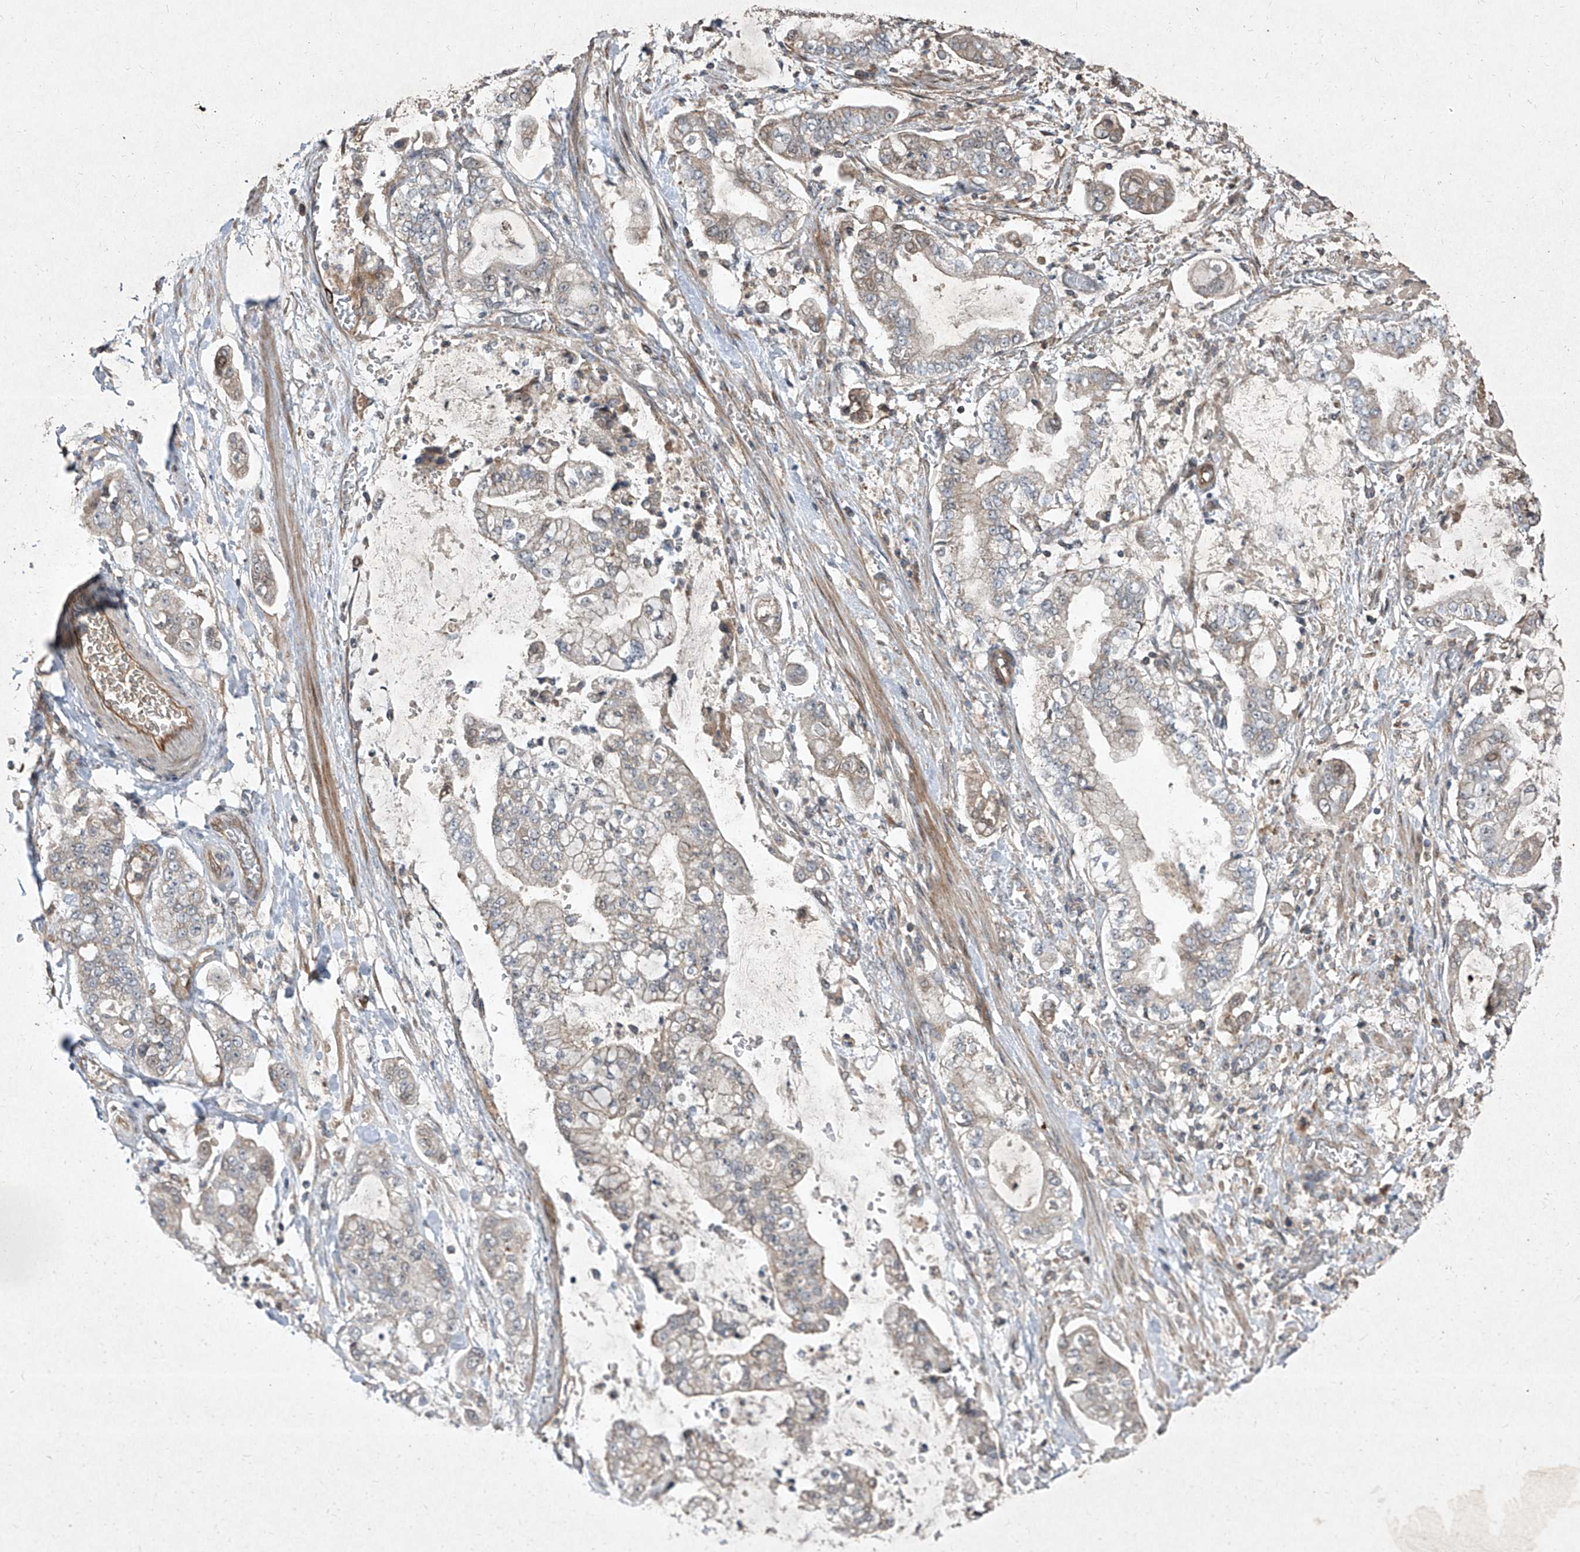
{"staining": {"intensity": "weak", "quantity": "25%-75%", "location": "cytoplasmic/membranous"}, "tissue": "stomach cancer", "cell_type": "Tumor cells", "image_type": "cancer", "snomed": [{"axis": "morphology", "description": "Adenocarcinoma, NOS"}, {"axis": "topography", "description": "Stomach"}], "caption": "The micrograph shows staining of stomach cancer, revealing weak cytoplasmic/membranous protein staining (brown color) within tumor cells. The staining was performed using DAB (3,3'-diaminobenzidine), with brown indicating positive protein expression. Nuclei are stained blue with hematoxylin.", "gene": "CCN1", "patient": {"sex": "male", "age": 76}}